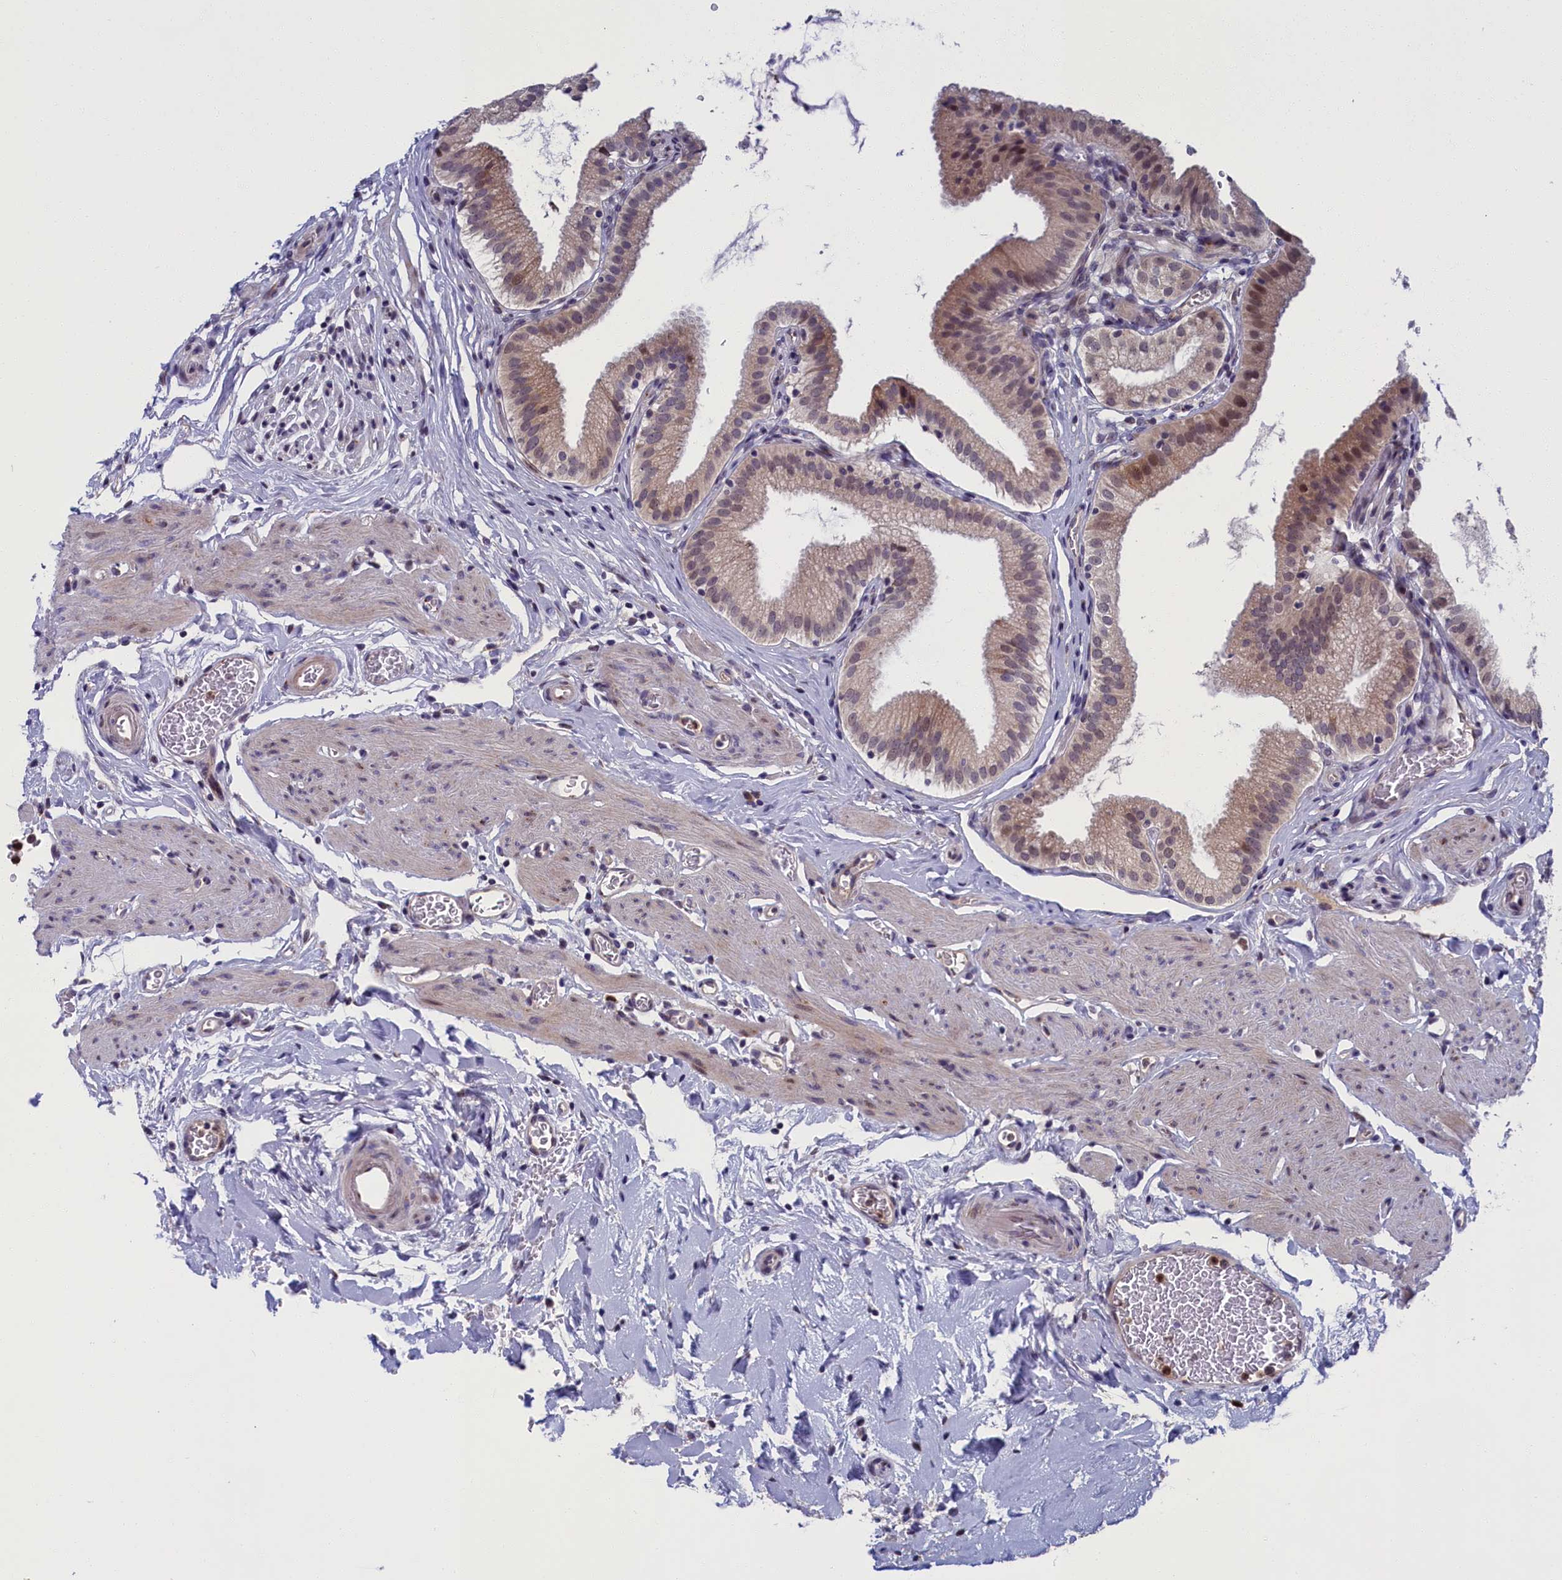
{"staining": {"intensity": "moderate", "quantity": "25%-75%", "location": "nuclear"}, "tissue": "gallbladder", "cell_type": "Glandular cells", "image_type": "normal", "snomed": [{"axis": "morphology", "description": "Normal tissue, NOS"}, {"axis": "topography", "description": "Gallbladder"}], "caption": "Immunohistochemistry (IHC) photomicrograph of unremarkable gallbladder: human gallbladder stained using IHC exhibits medium levels of moderate protein expression localized specifically in the nuclear of glandular cells, appearing as a nuclear brown color.", "gene": "LIG1", "patient": {"sex": "male", "age": 54}}